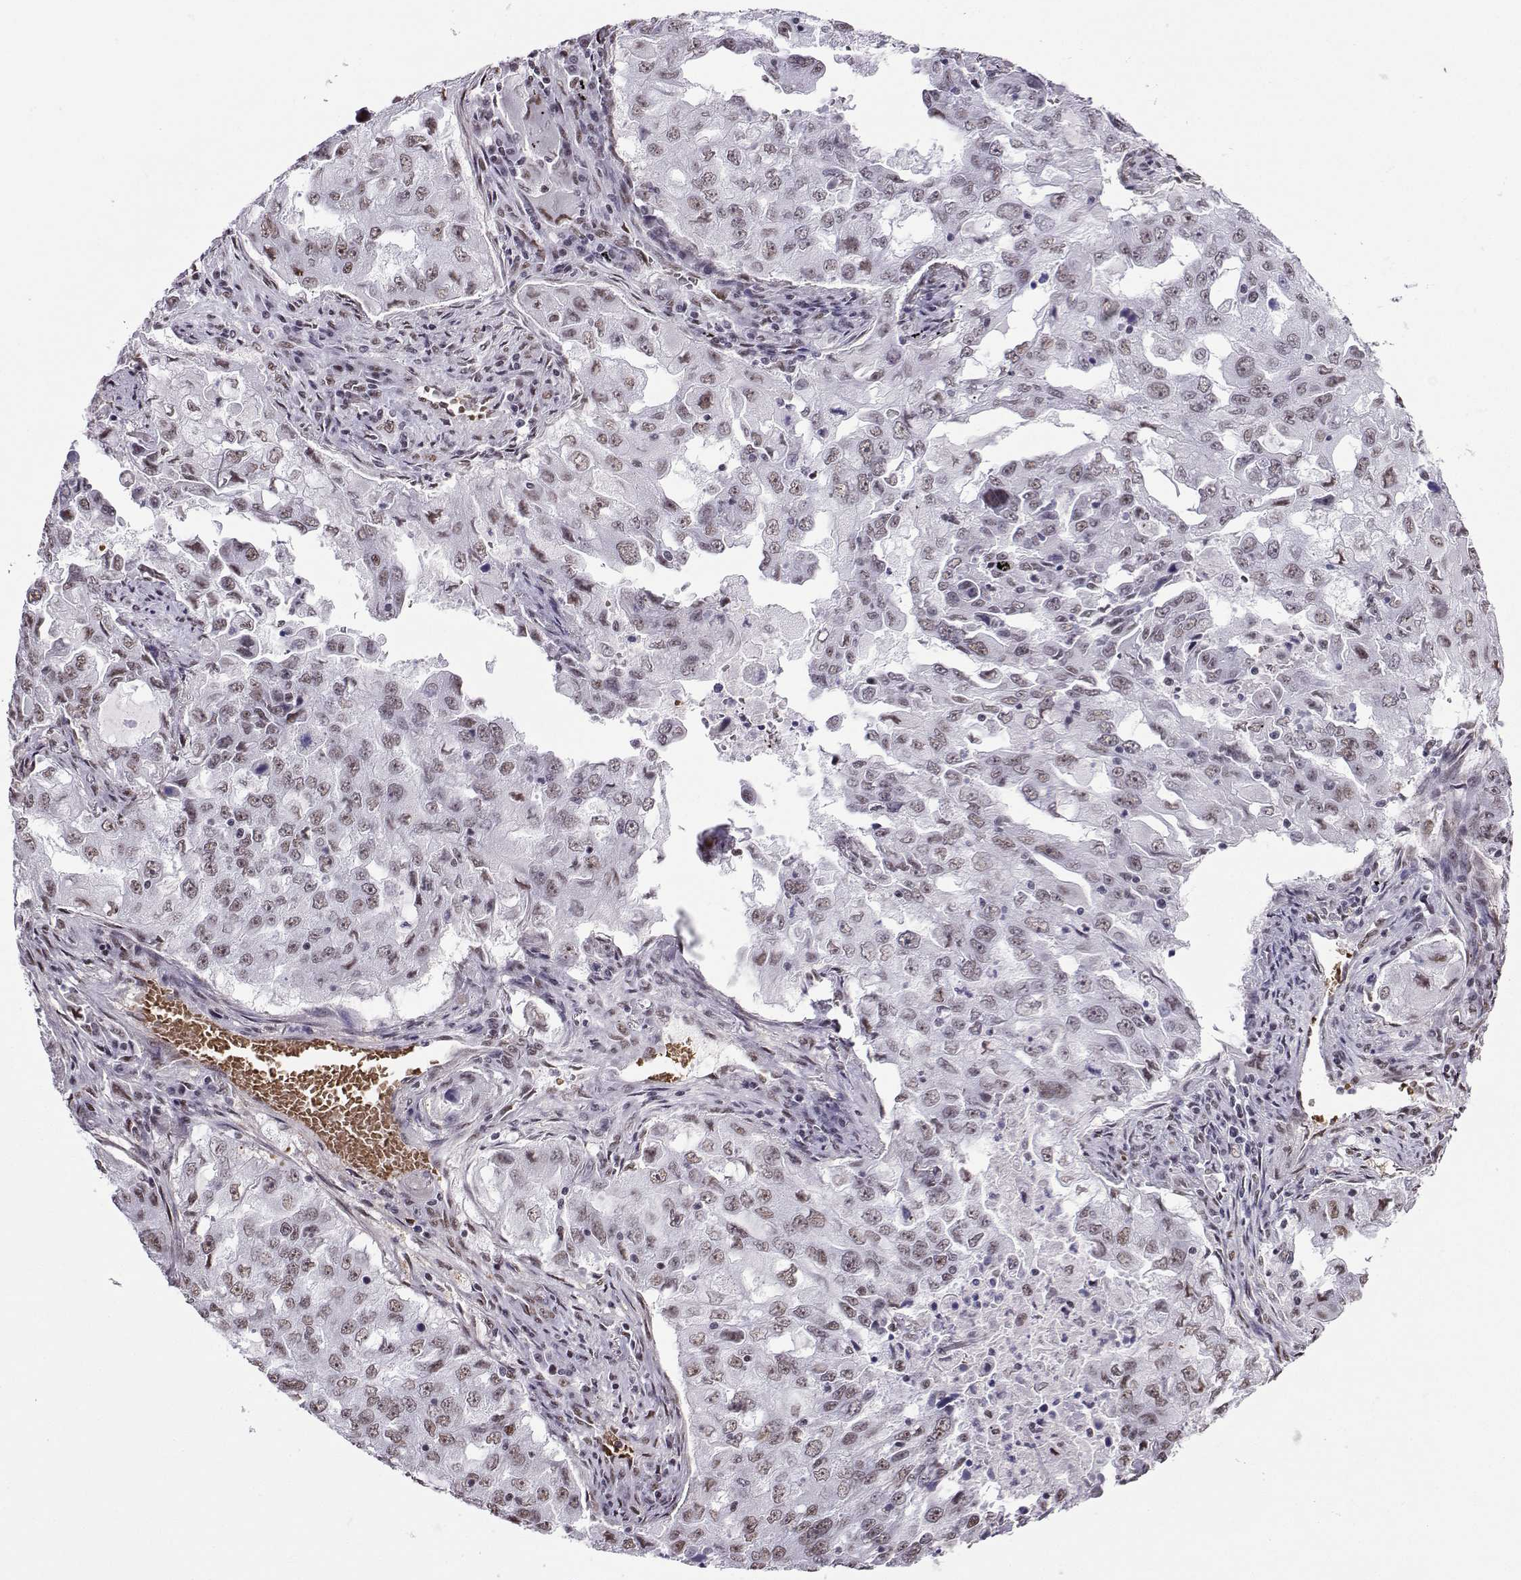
{"staining": {"intensity": "negative", "quantity": "none", "location": "none"}, "tissue": "lung cancer", "cell_type": "Tumor cells", "image_type": "cancer", "snomed": [{"axis": "morphology", "description": "Adenocarcinoma, NOS"}, {"axis": "topography", "description": "Lung"}], "caption": "Histopathology image shows no significant protein expression in tumor cells of lung cancer.", "gene": "CCNK", "patient": {"sex": "female", "age": 61}}